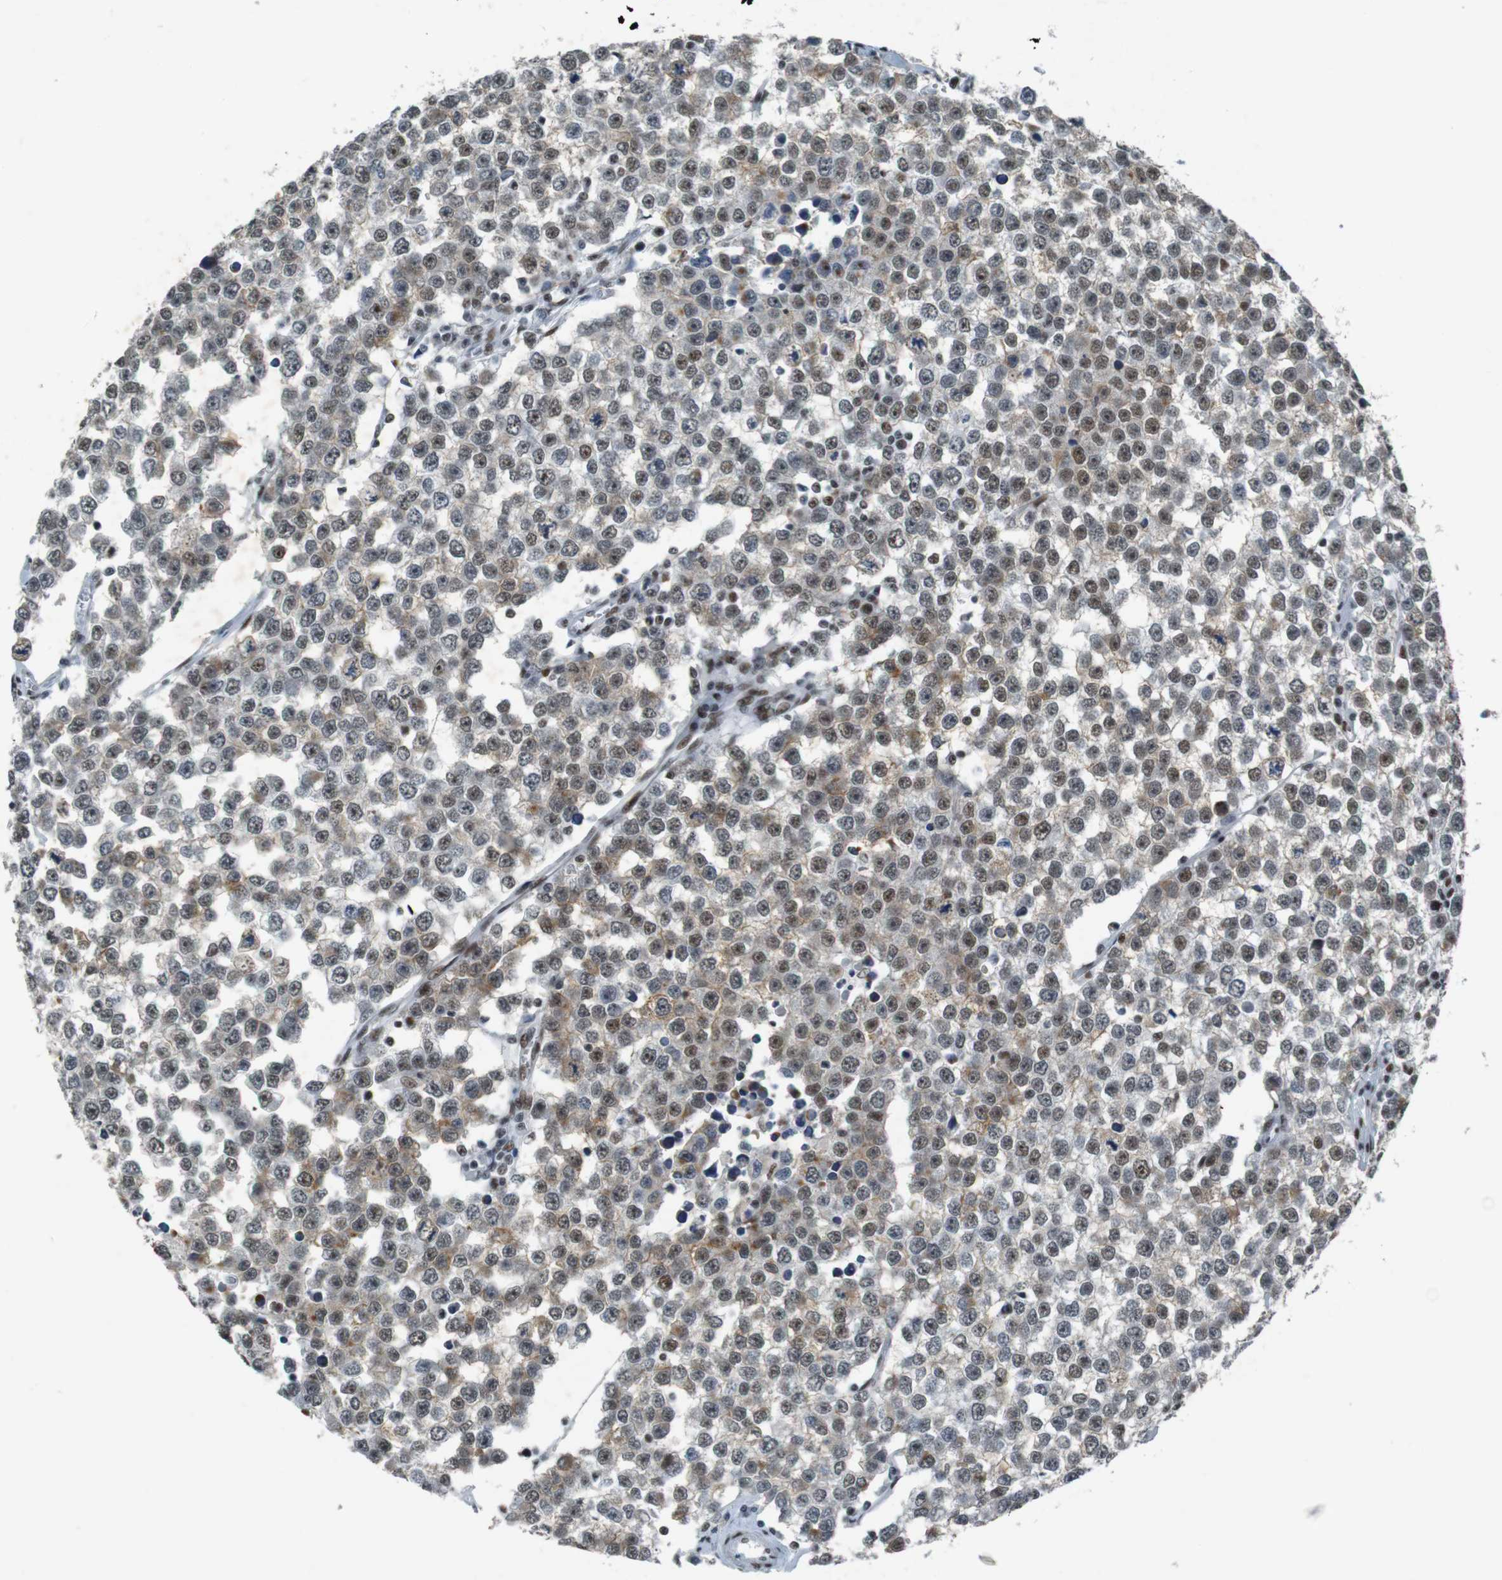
{"staining": {"intensity": "moderate", "quantity": "25%-75%", "location": "nuclear"}, "tissue": "testis cancer", "cell_type": "Tumor cells", "image_type": "cancer", "snomed": [{"axis": "morphology", "description": "Seminoma, NOS"}, {"axis": "morphology", "description": "Carcinoma, Embryonal, NOS"}, {"axis": "topography", "description": "Testis"}], "caption": "IHC photomicrograph of testis cancer (seminoma) stained for a protein (brown), which demonstrates medium levels of moderate nuclear positivity in approximately 25%-75% of tumor cells.", "gene": "HEXIM1", "patient": {"sex": "male", "age": 52}}